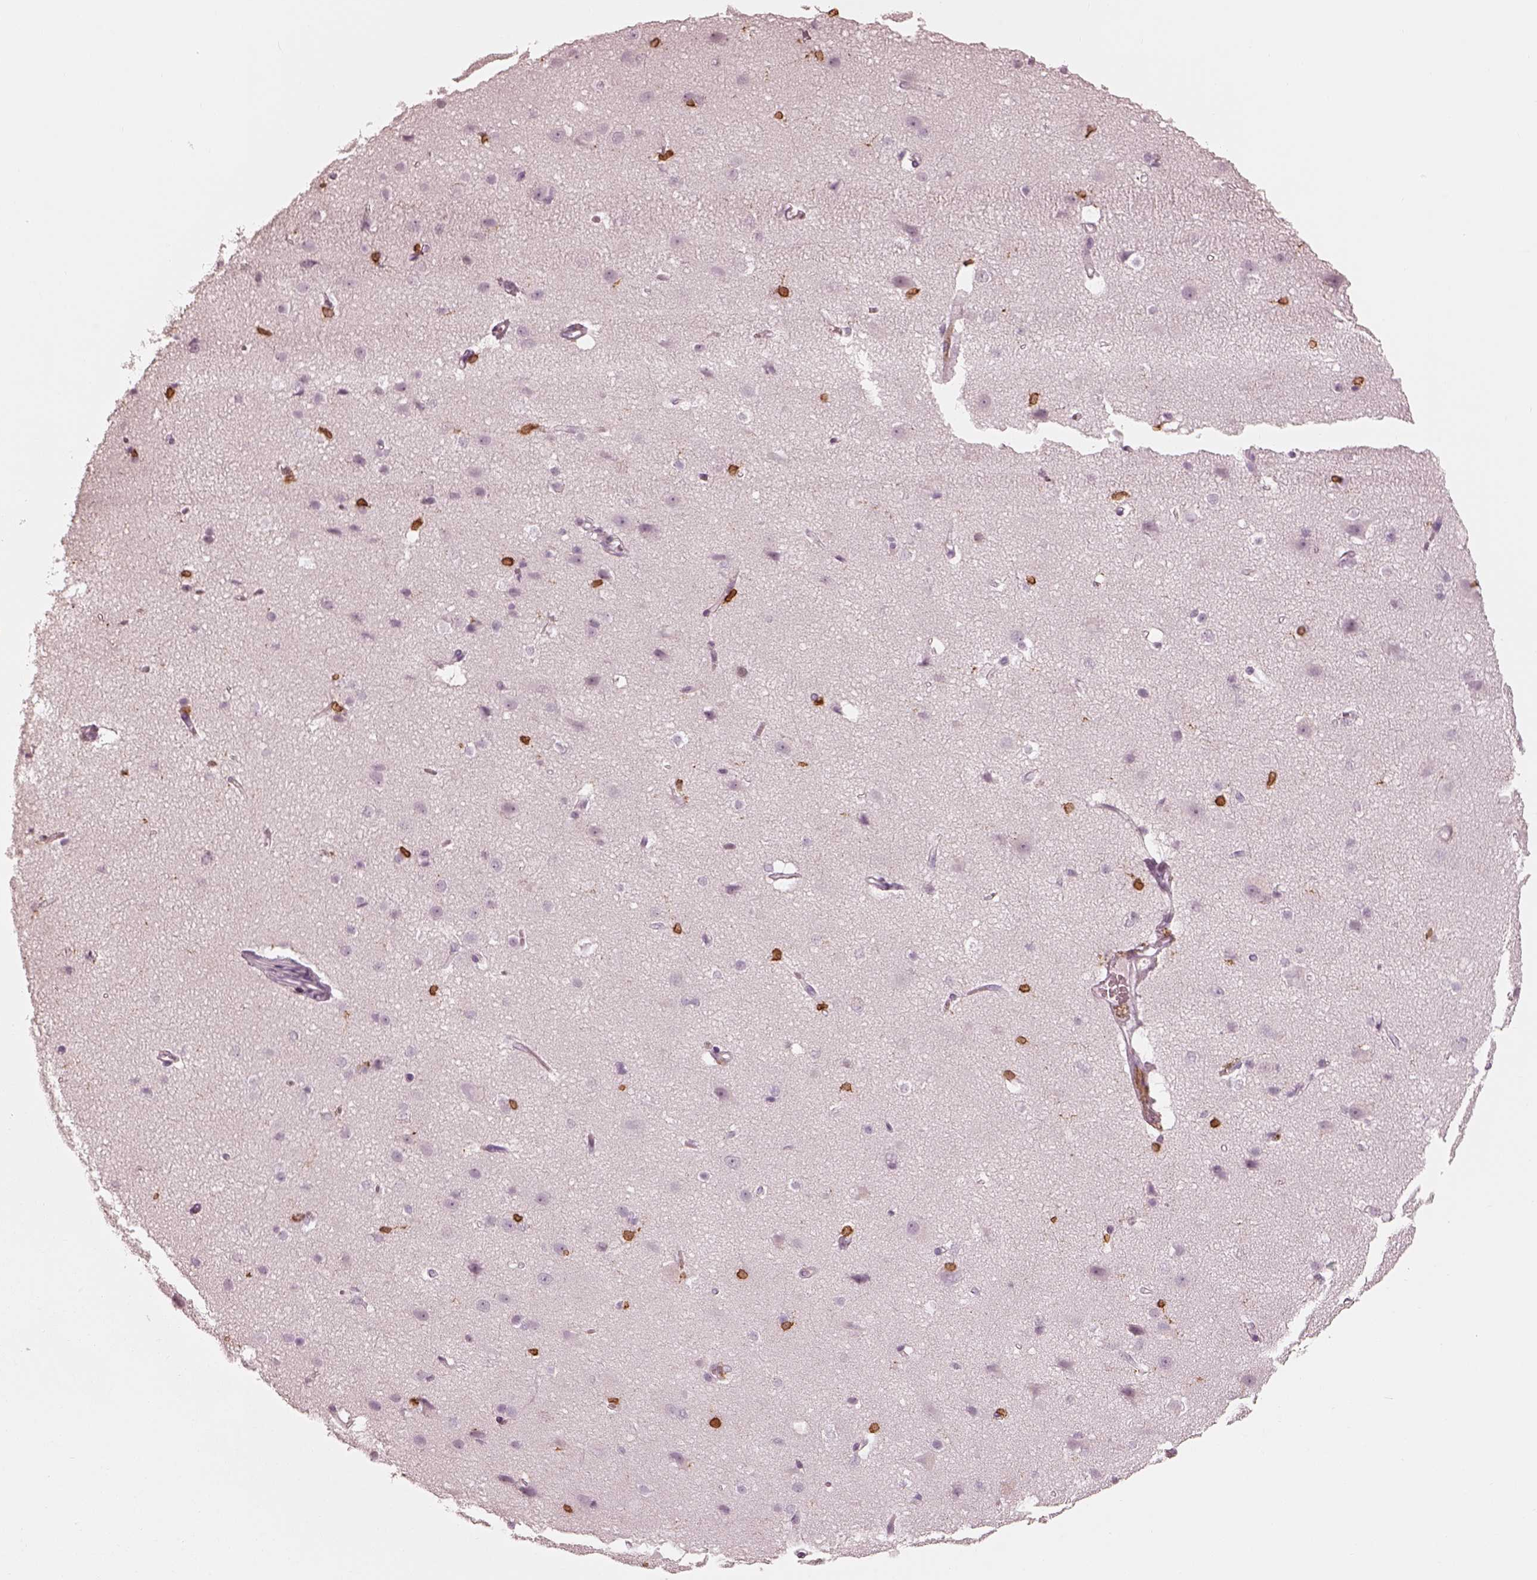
{"staining": {"intensity": "negative", "quantity": "none", "location": "none"}, "tissue": "cerebral cortex", "cell_type": "Endothelial cells", "image_type": "normal", "snomed": [{"axis": "morphology", "description": "Normal tissue, NOS"}, {"axis": "topography", "description": "Cerebral cortex"}], "caption": "A histopathology image of human cerebral cortex is negative for staining in endothelial cells. Brightfield microscopy of immunohistochemistry (IHC) stained with DAB (brown) and hematoxylin (blue), captured at high magnification.", "gene": "ALOX5", "patient": {"sex": "male", "age": 37}}